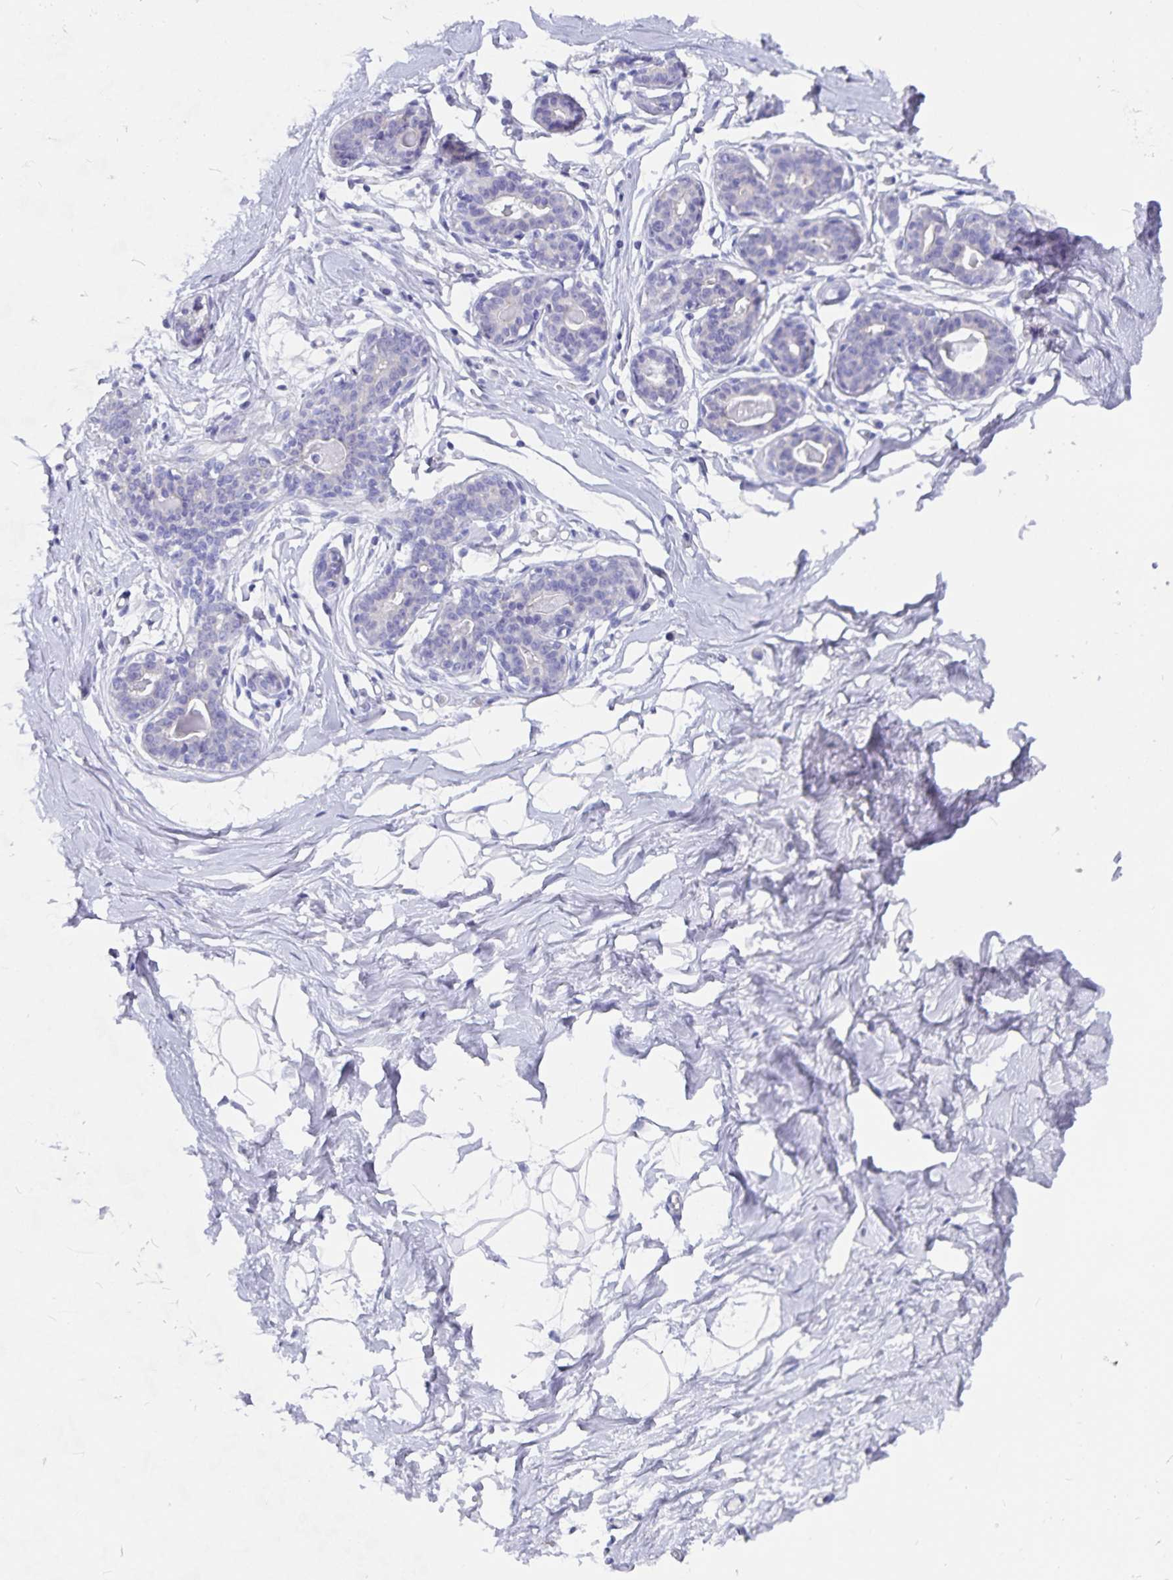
{"staining": {"intensity": "negative", "quantity": "none", "location": "none"}, "tissue": "breast", "cell_type": "Adipocytes", "image_type": "normal", "snomed": [{"axis": "morphology", "description": "Normal tissue, NOS"}, {"axis": "topography", "description": "Breast"}], "caption": "A high-resolution micrograph shows immunohistochemistry staining of benign breast, which exhibits no significant staining in adipocytes.", "gene": "SNTN", "patient": {"sex": "female", "age": 45}}